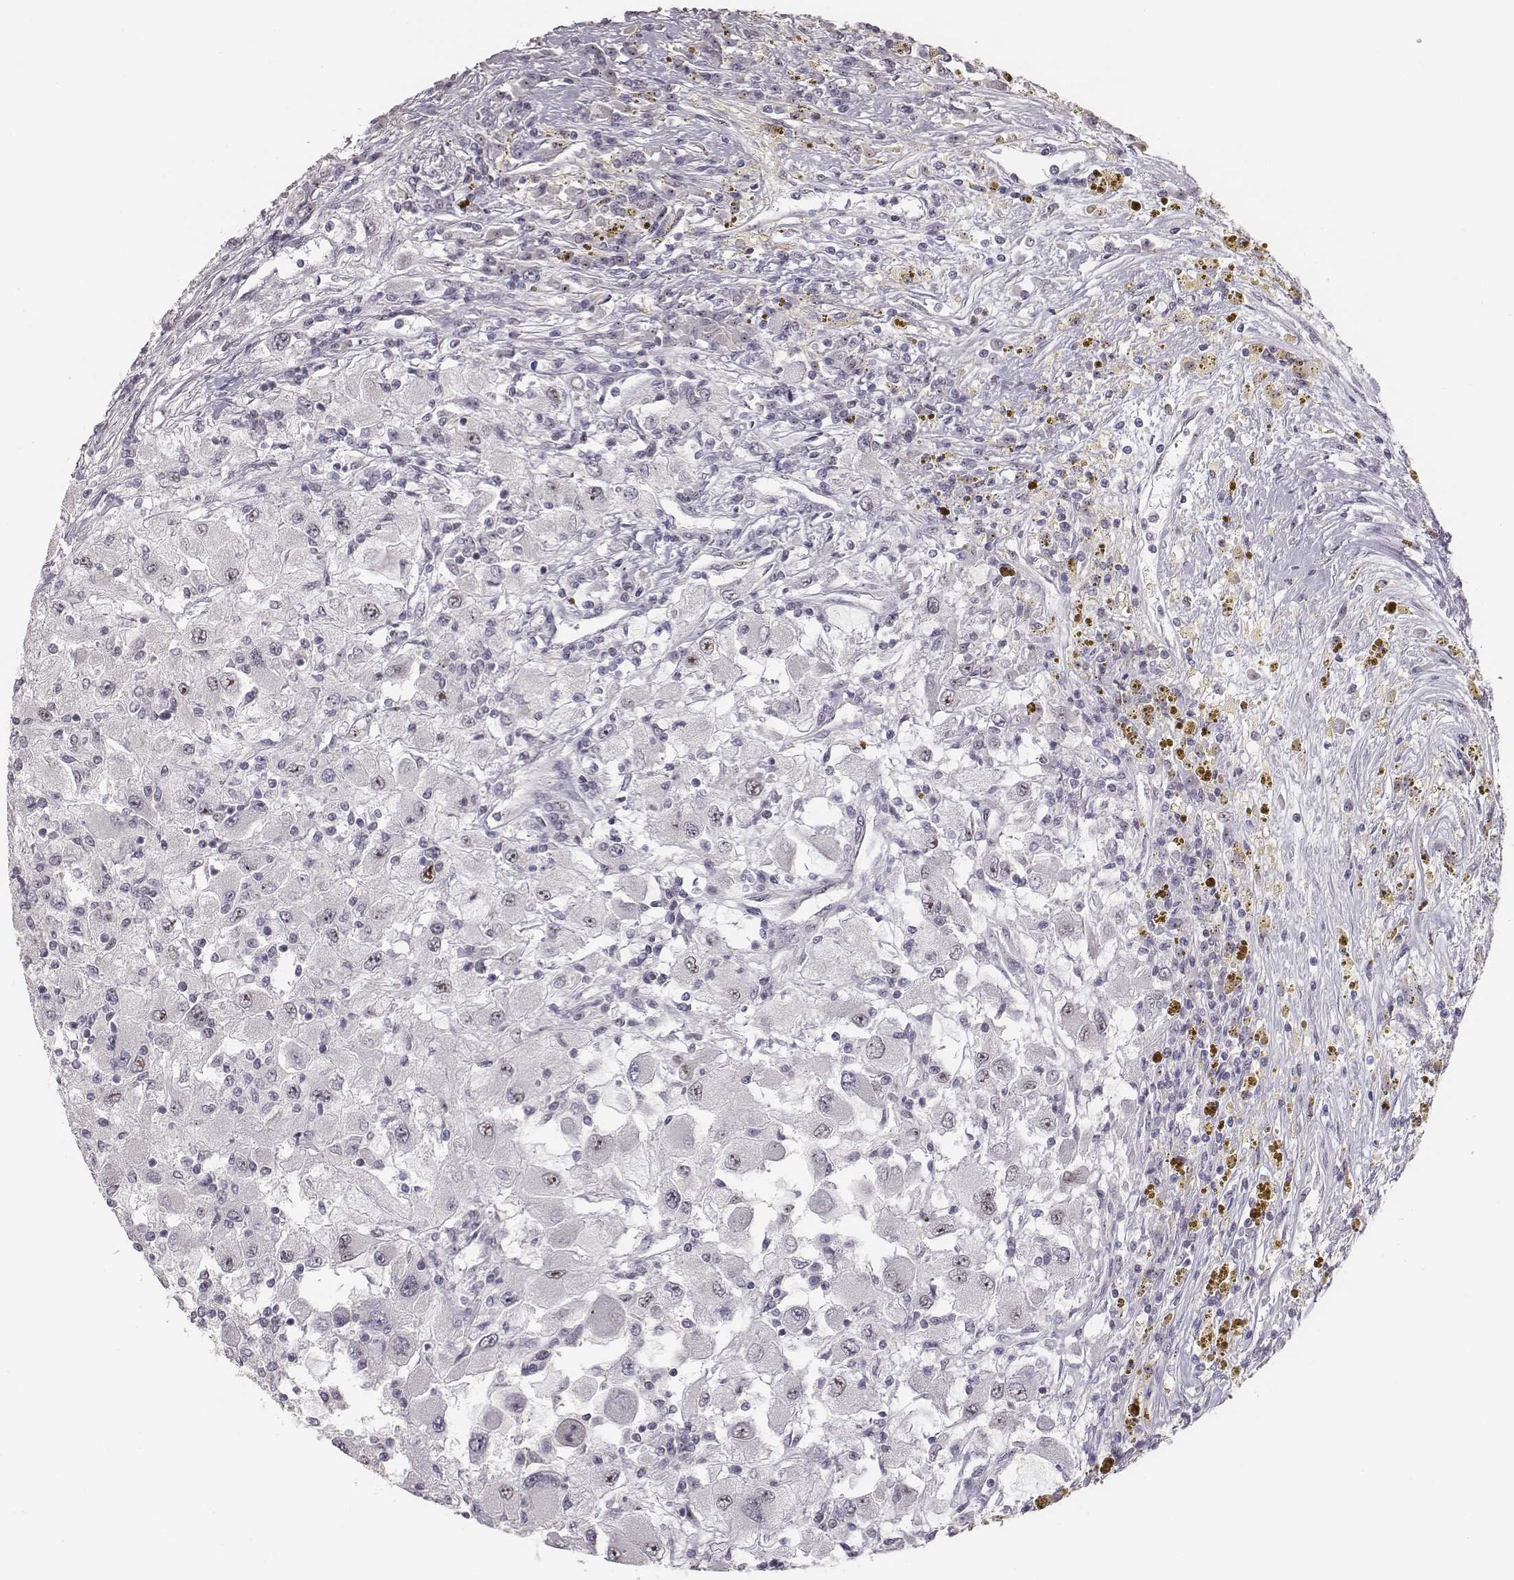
{"staining": {"intensity": "negative", "quantity": "none", "location": "none"}, "tissue": "renal cancer", "cell_type": "Tumor cells", "image_type": "cancer", "snomed": [{"axis": "morphology", "description": "Adenocarcinoma, NOS"}, {"axis": "topography", "description": "Kidney"}], "caption": "Tumor cells are negative for protein expression in human renal cancer. (DAB IHC with hematoxylin counter stain).", "gene": "NIFK", "patient": {"sex": "female", "age": 67}}